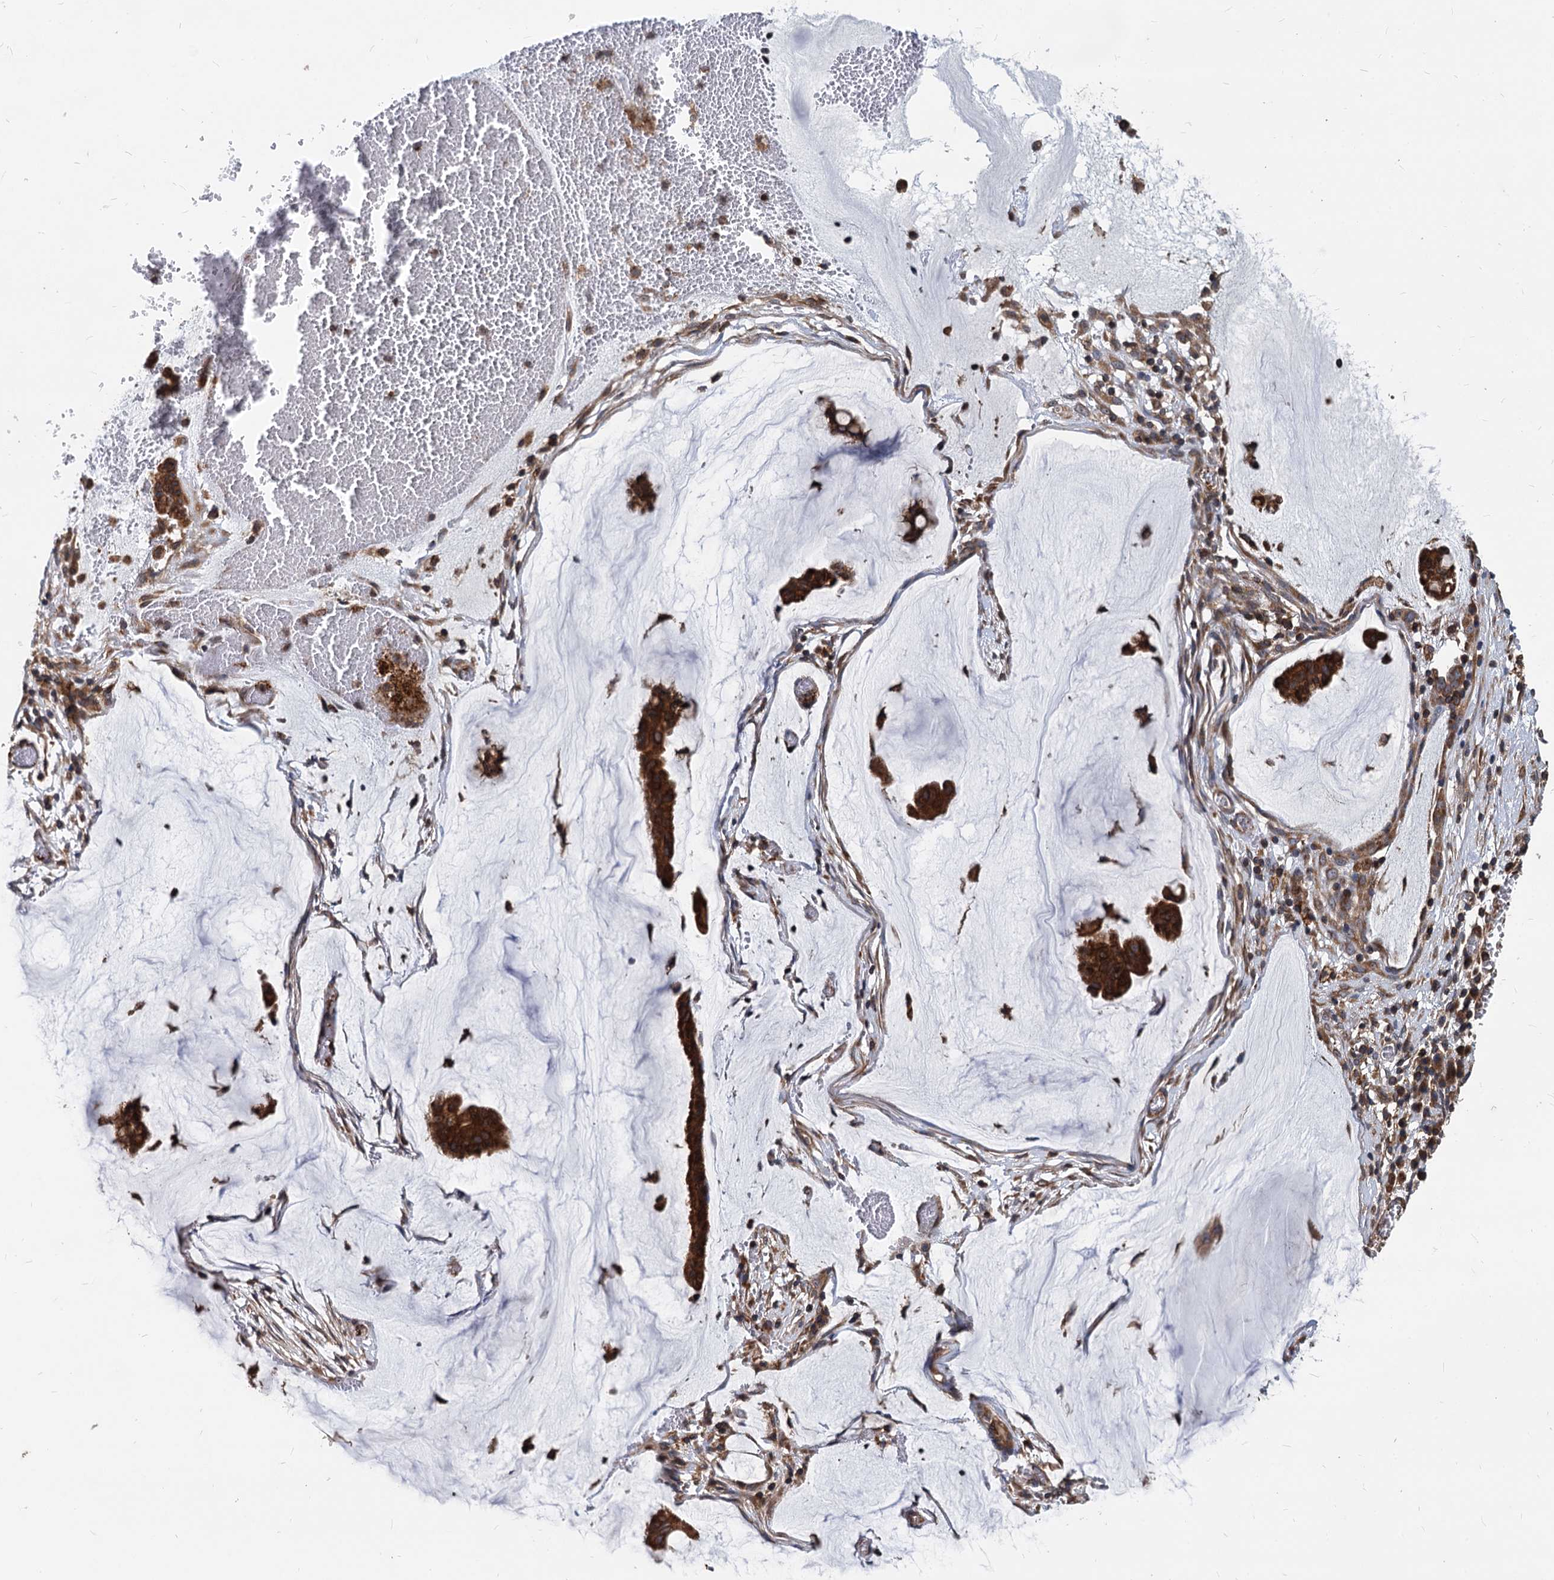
{"staining": {"intensity": "strong", "quantity": ">75%", "location": "cytoplasmic/membranous"}, "tissue": "ovarian cancer", "cell_type": "Tumor cells", "image_type": "cancer", "snomed": [{"axis": "morphology", "description": "Cystadenocarcinoma, mucinous, NOS"}, {"axis": "topography", "description": "Ovary"}], "caption": "A histopathology image of ovarian cancer (mucinous cystadenocarcinoma) stained for a protein shows strong cytoplasmic/membranous brown staining in tumor cells. (Brightfield microscopy of DAB IHC at high magnification).", "gene": "STIM1", "patient": {"sex": "female", "age": 73}}